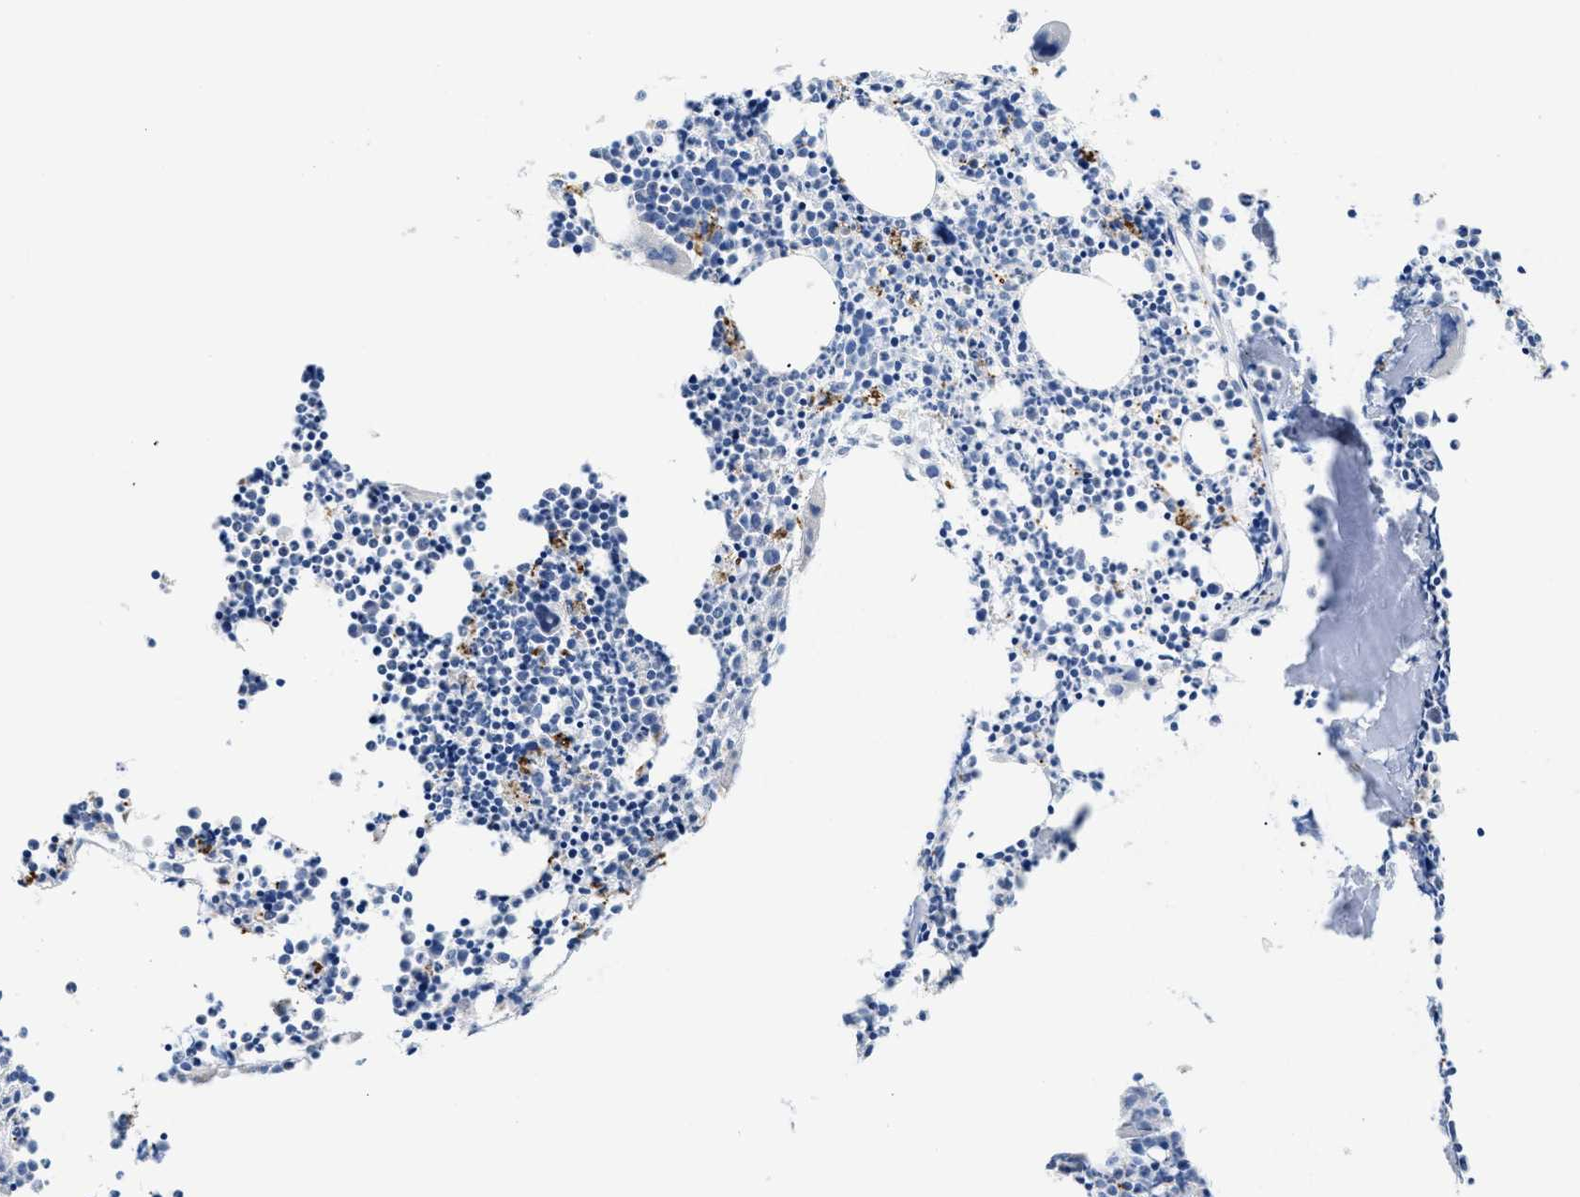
{"staining": {"intensity": "negative", "quantity": "none", "location": "none"}, "tissue": "bone marrow", "cell_type": "Hematopoietic cells", "image_type": "normal", "snomed": [{"axis": "morphology", "description": "Normal tissue, NOS"}, {"axis": "morphology", "description": "Inflammation, NOS"}, {"axis": "topography", "description": "Bone marrow"}], "caption": "High power microscopy histopathology image of an IHC image of unremarkable bone marrow, revealing no significant positivity in hematopoietic cells.", "gene": "APOBEC2", "patient": {"sex": "female", "age": 53}}